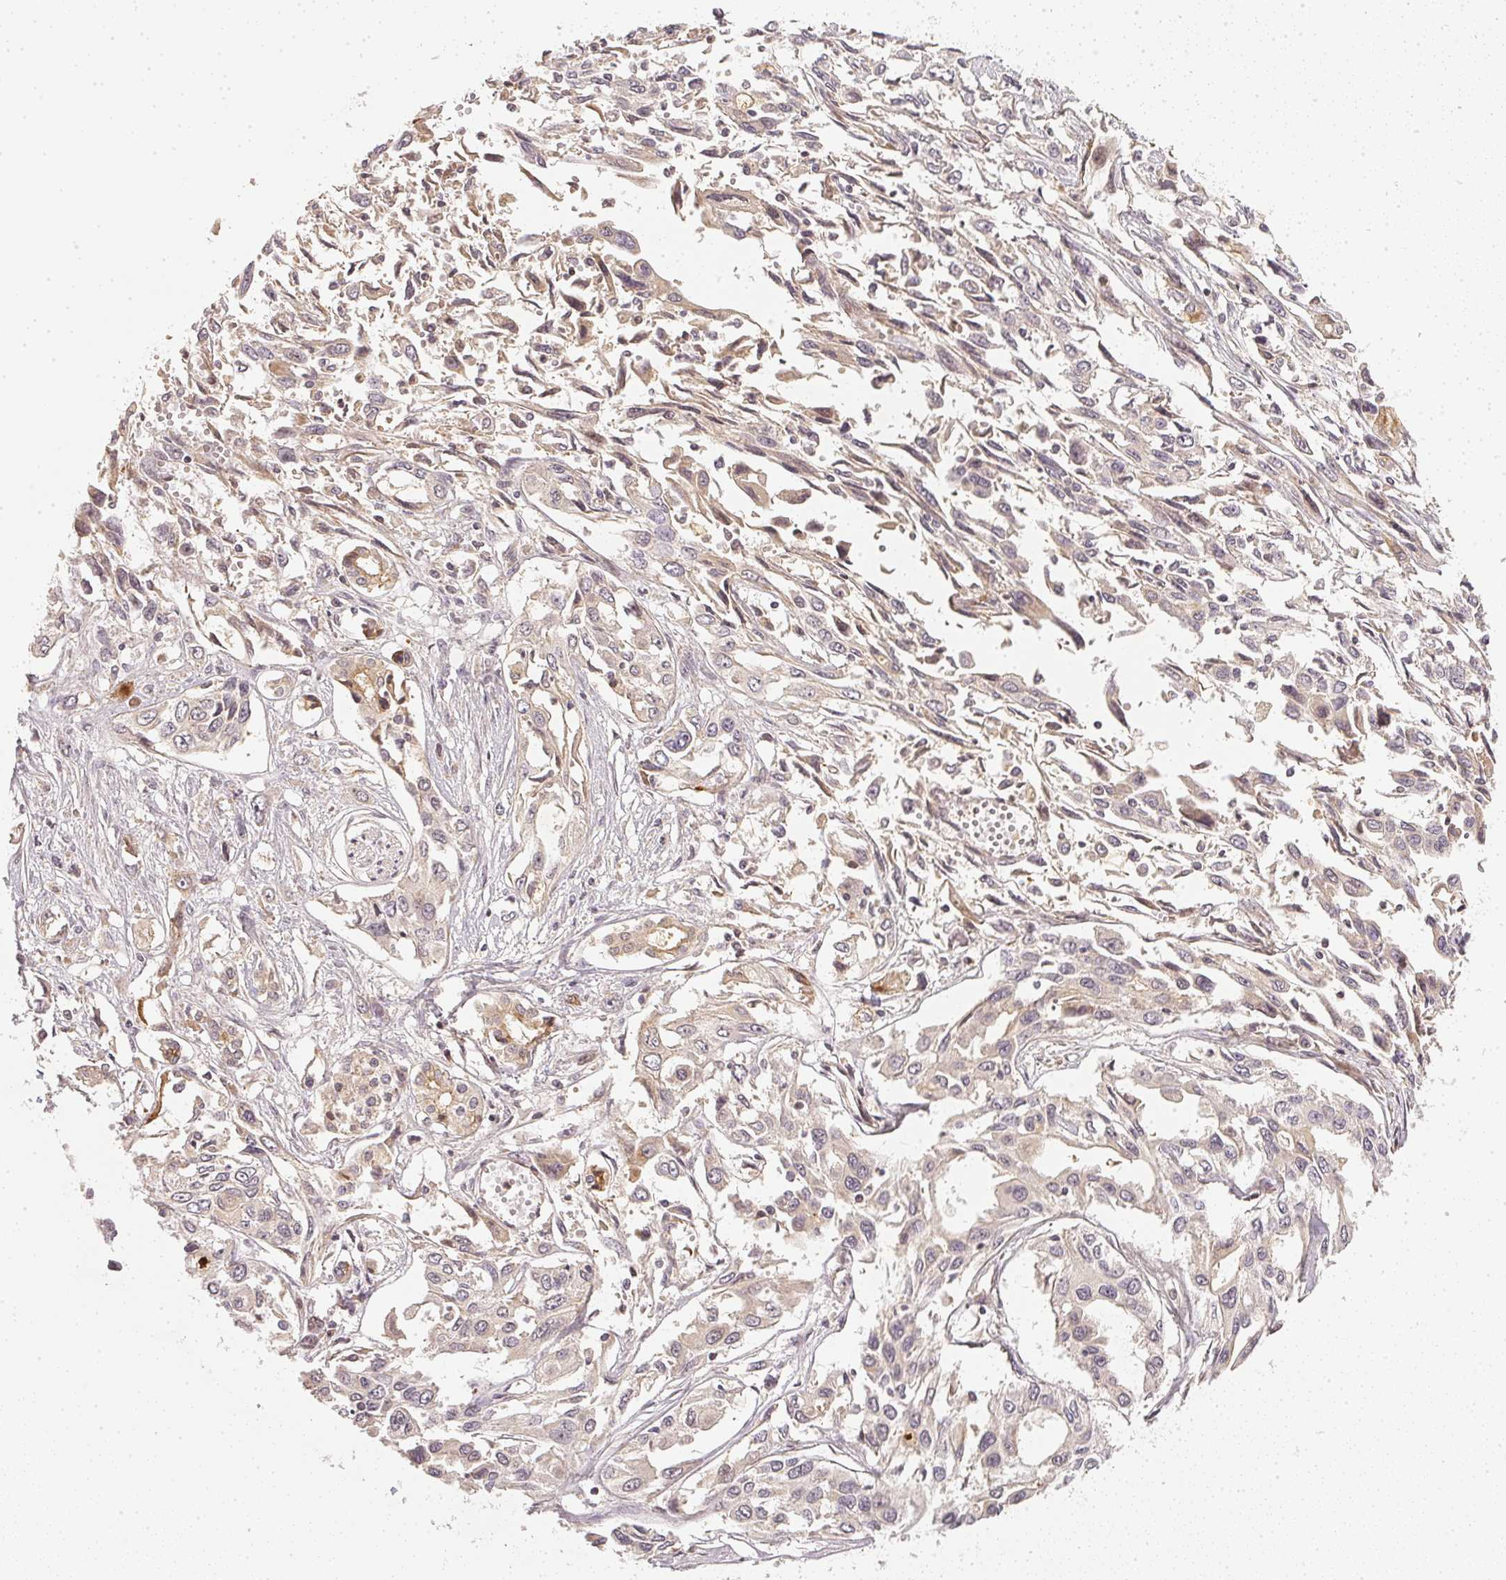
{"staining": {"intensity": "negative", "quantity": "none", "location": "none"}, "tissue": "pancreatic cancer", "cell_type": "Tumor cells", "image_type": "cancer", "snomed": [{"axis": "morphology", "description": "Adenocarcinoma, NOS"}, {"axis": "topography", "description": "Pancreas"}], "caption": "This is an immunohistochemistry (IHC) histopathology image of human pancreatic cancer. There is no positivity in tumor cells.", "gene": "SERPINE1", "patient": {"sex": "female", "age": 55}}